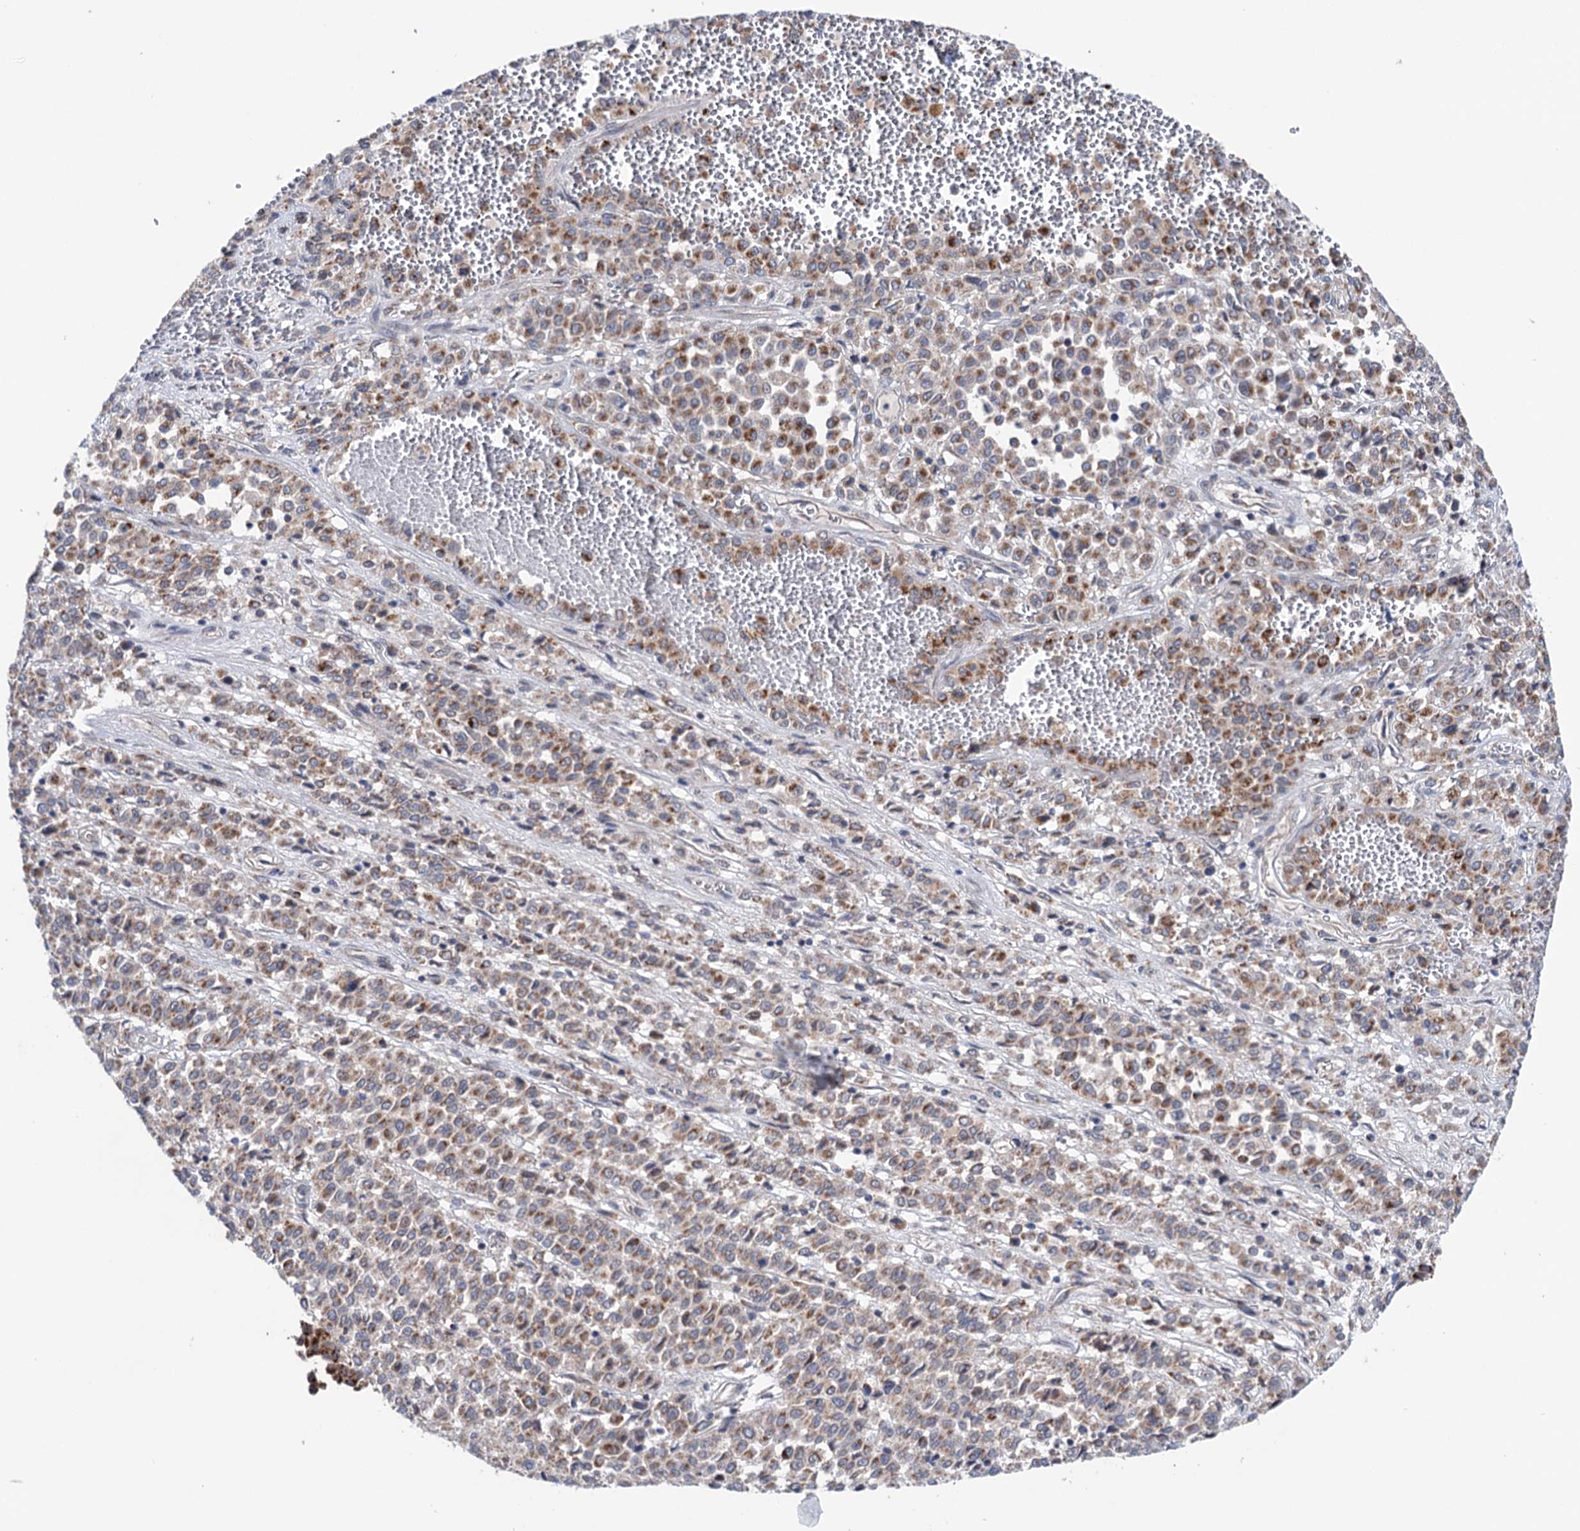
{"staining": {"intensity": "moderate", "quantity": ">75%", "location": "cytoplasmic/membranous"}, "tissue": "melanoma", "cell_type": "Tumor cells", "image_type": "cancer", "snomed": [{"axis": "morphology", "description": "Malignant melanoma, Metastatic site"}, {"axis": "topography", "description": "Pancreas"}], "caption": "A medium amount of moderate cytoplasmic/membranous positivity is appreciated in about >75% of tumor cells in malignant melanoma (metastatic site) tissue. (DAB (3,3'-diaminobenzidine) IHC with brightfield microscopy, high magnification).", "gene": "SUCLA2", "patient": {"sex": "female", "age": 30}}